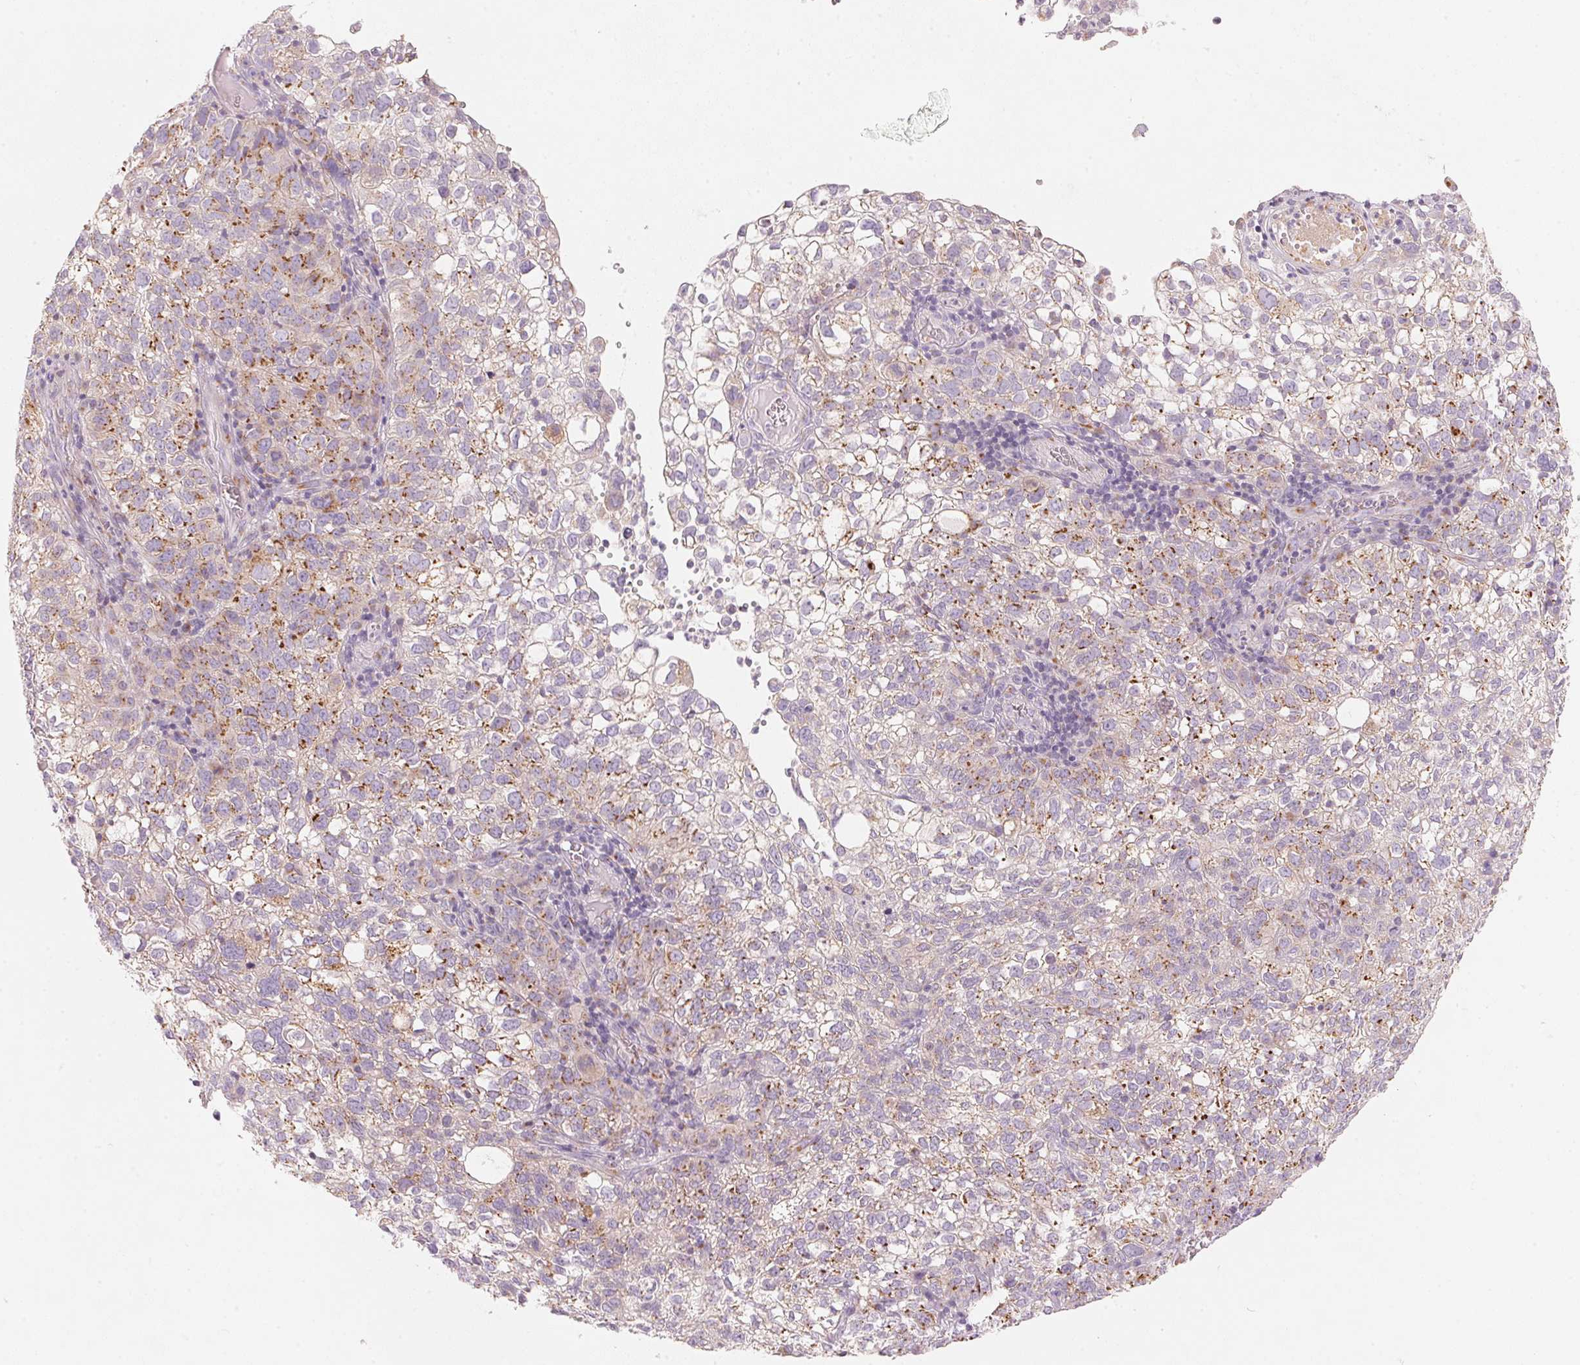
{"staining": {"intensity": "moderate", "quantity": "25%-75%", "location": "cytoplasmic/membranous"}, "tissue": "cervical cancer", "cell_type": "Tumor cells", "image_type": "cancer", "snomed": [{"axis": "morphology", "description": "Squamous cell carcinoma, NOS"}, {"axis": "topography", "description": "Cervix"}], "caption": "The histopathology image shows staining of cervical squamous cell carcinoma, revealing moderate cytoplasmic/membranous protein expression (brown color) within tumor cells.", "gene": "DRAM2", "patient": {"sex": "female", "age": 55}}